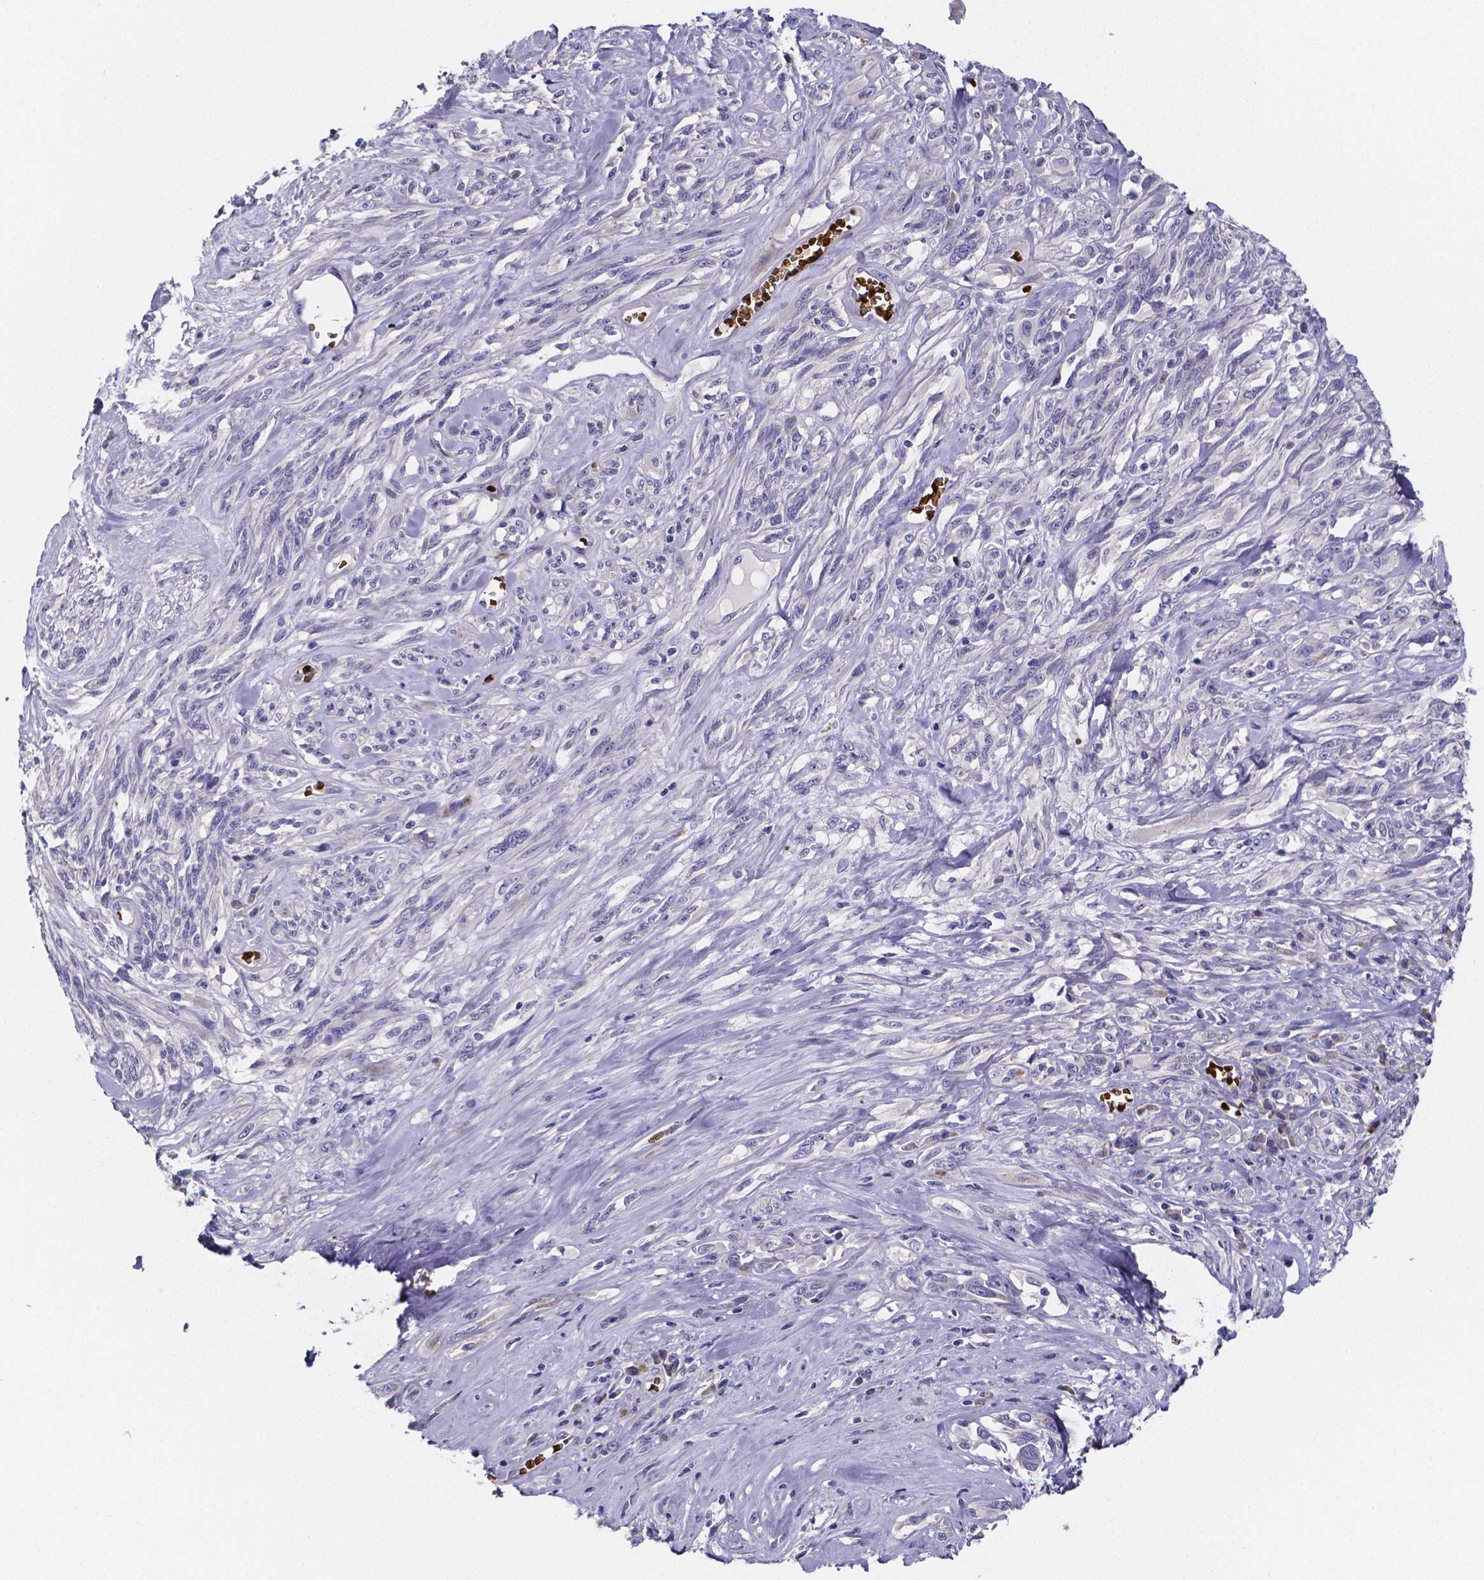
{"staining": {"intensity": "negative", "quantity": "none", "location": "none"}, "tissue": "melanoma", "cell_type": "Tumor cells", "image_type": "cancer", "snomed": [{"axis": "morphology", "description": "Malignant melanoma, NOS"}, {"axis": "topography", "description": "Skin"}], "caption": "Immunohistochemistry of melanoma exhibits no expression in tumor cells. (Immunohistochemistry (ihc), brightfield microscopy, high magnification).", "gene": "GABRA3", "patient": {"sex": "female", "age": 91}}